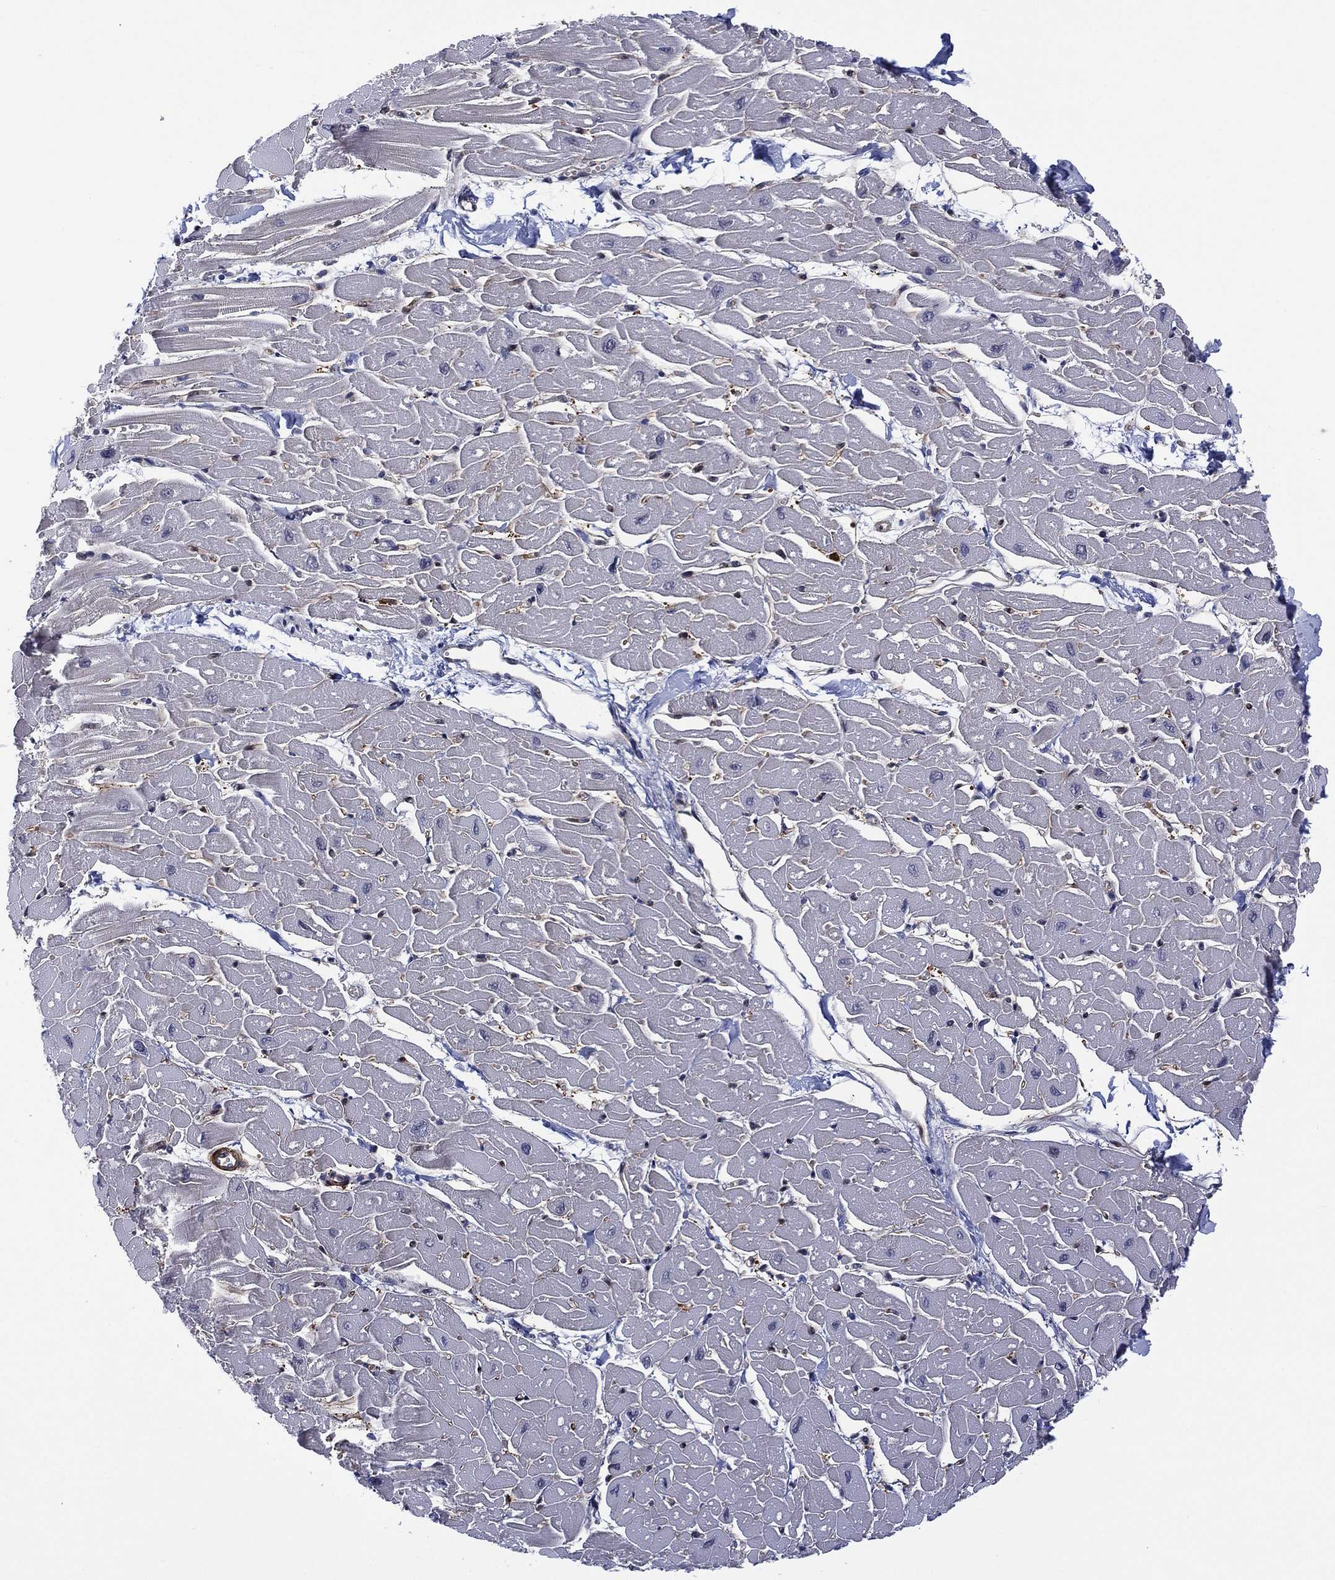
{"staining": {"intensity": "negative", "quantity": "none", "location": "none"}, "tissue": "heart muscle", "cell_type": "Cardiomyocytes", "image_type": "normal", "snomed": [{"axis": "morphology", "description": "Normal tissue, NOS"}, {"axis": "topography", "description": "Heart"}], "caption": "Heart muscle stained for a protein using immunohistochemistry displays no positivity cardiomyocytes.", "gene": "GSE1", "patient": {"sex": "male", "age": 57}}